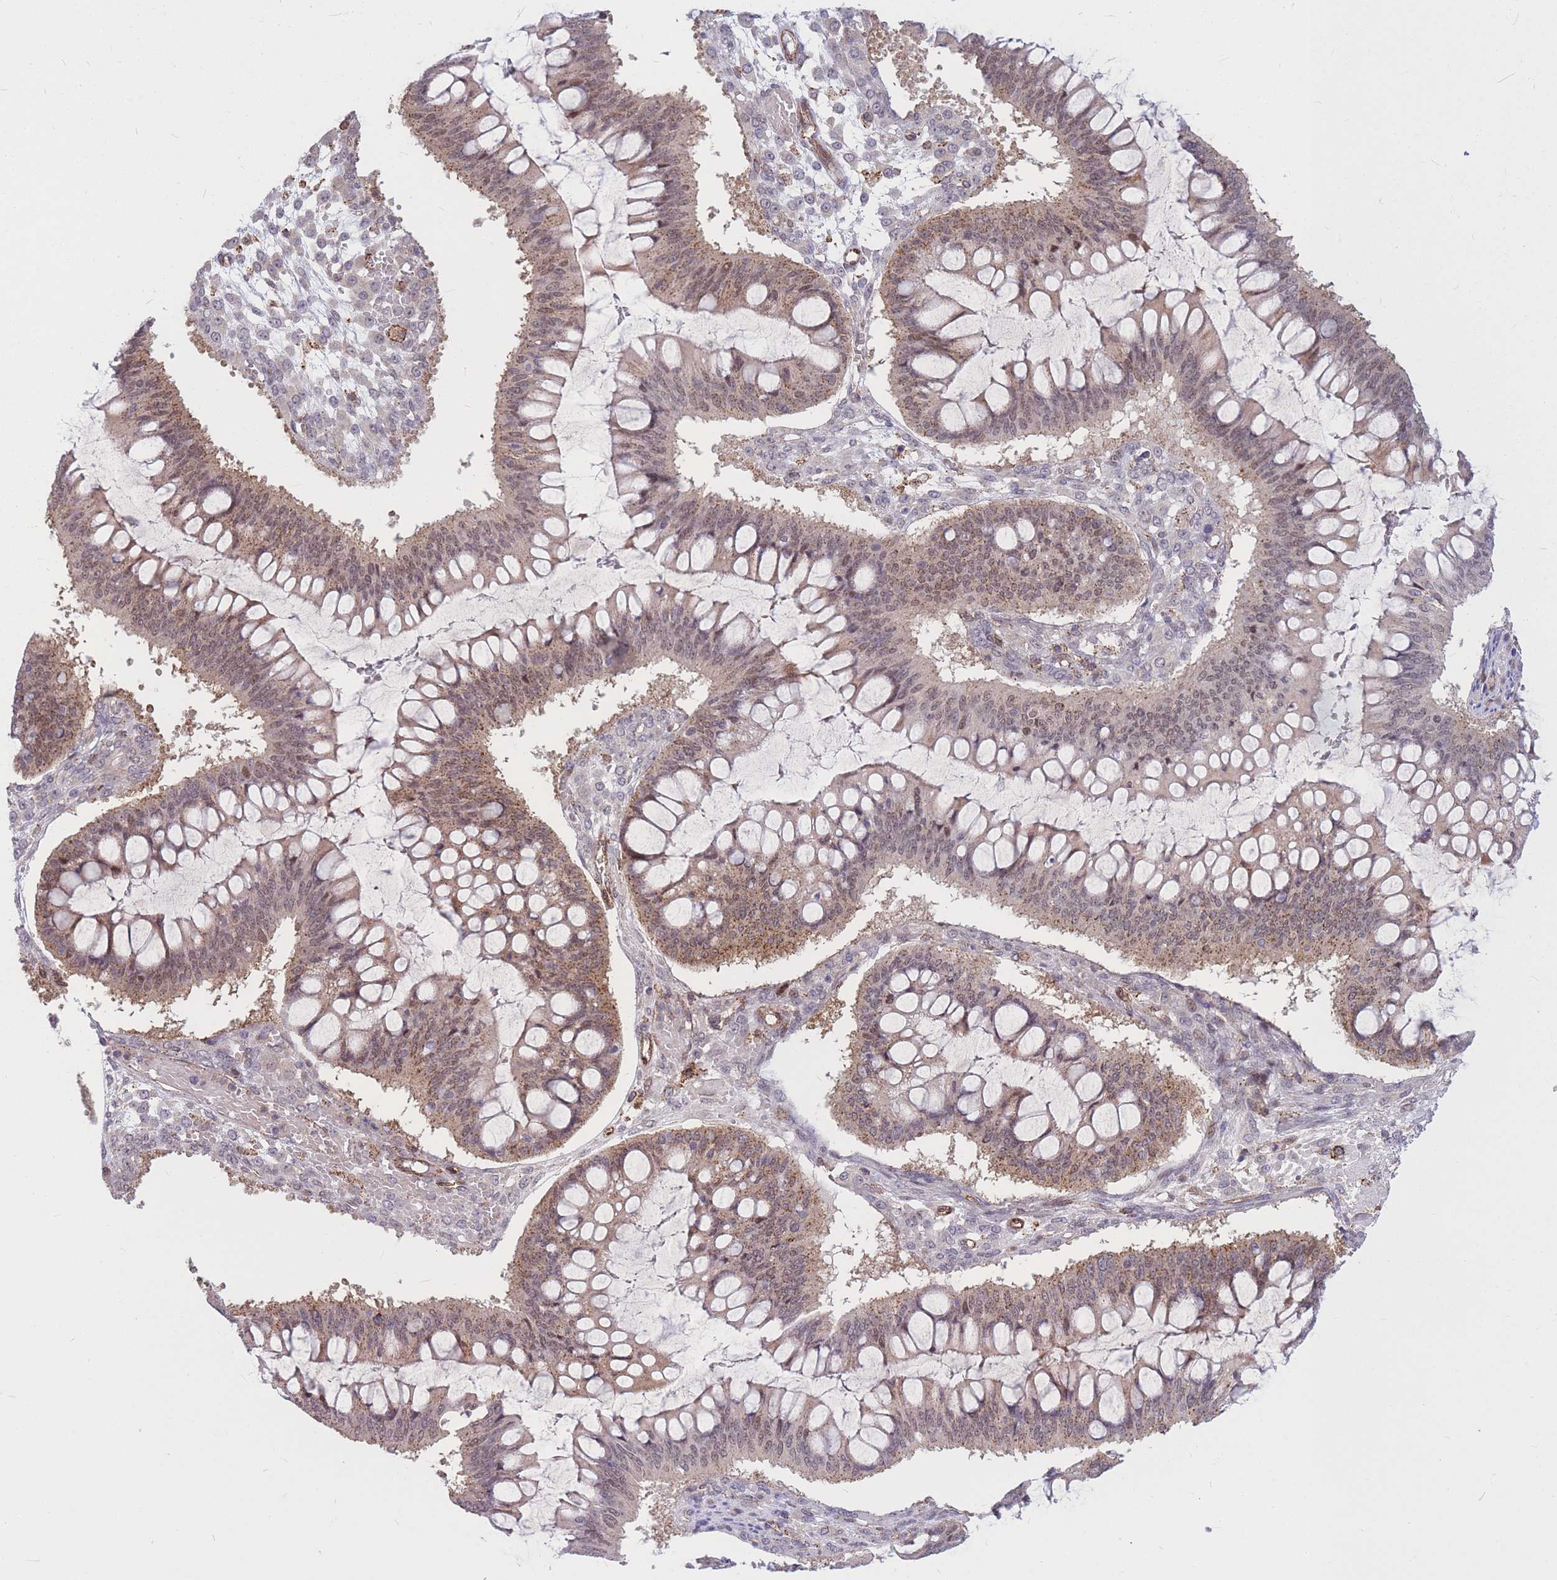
{"staining": {"intensity": "moderate", "quantity": ">75%", "location": "cytoplasmic/membranous,nuclear"}, "tissue": "ovarian cancer", "cell_type": "Tumor cells", "image_type": "cancer", "snomed": [{"axis": "morphology", "description": "Cystadenocarcinoma, mucinous, NOS"}, {"axis": "topography", "description": "Ovary"}], "caption": "This photomicrograph displays IHC staining of ovarian cancer, with medium moderate cytoplasmic/membranous and nuclear positivity in about >75% of tumor cells.", "gene": "TCF20", "patient": {"sex": "female", "age": 73}}